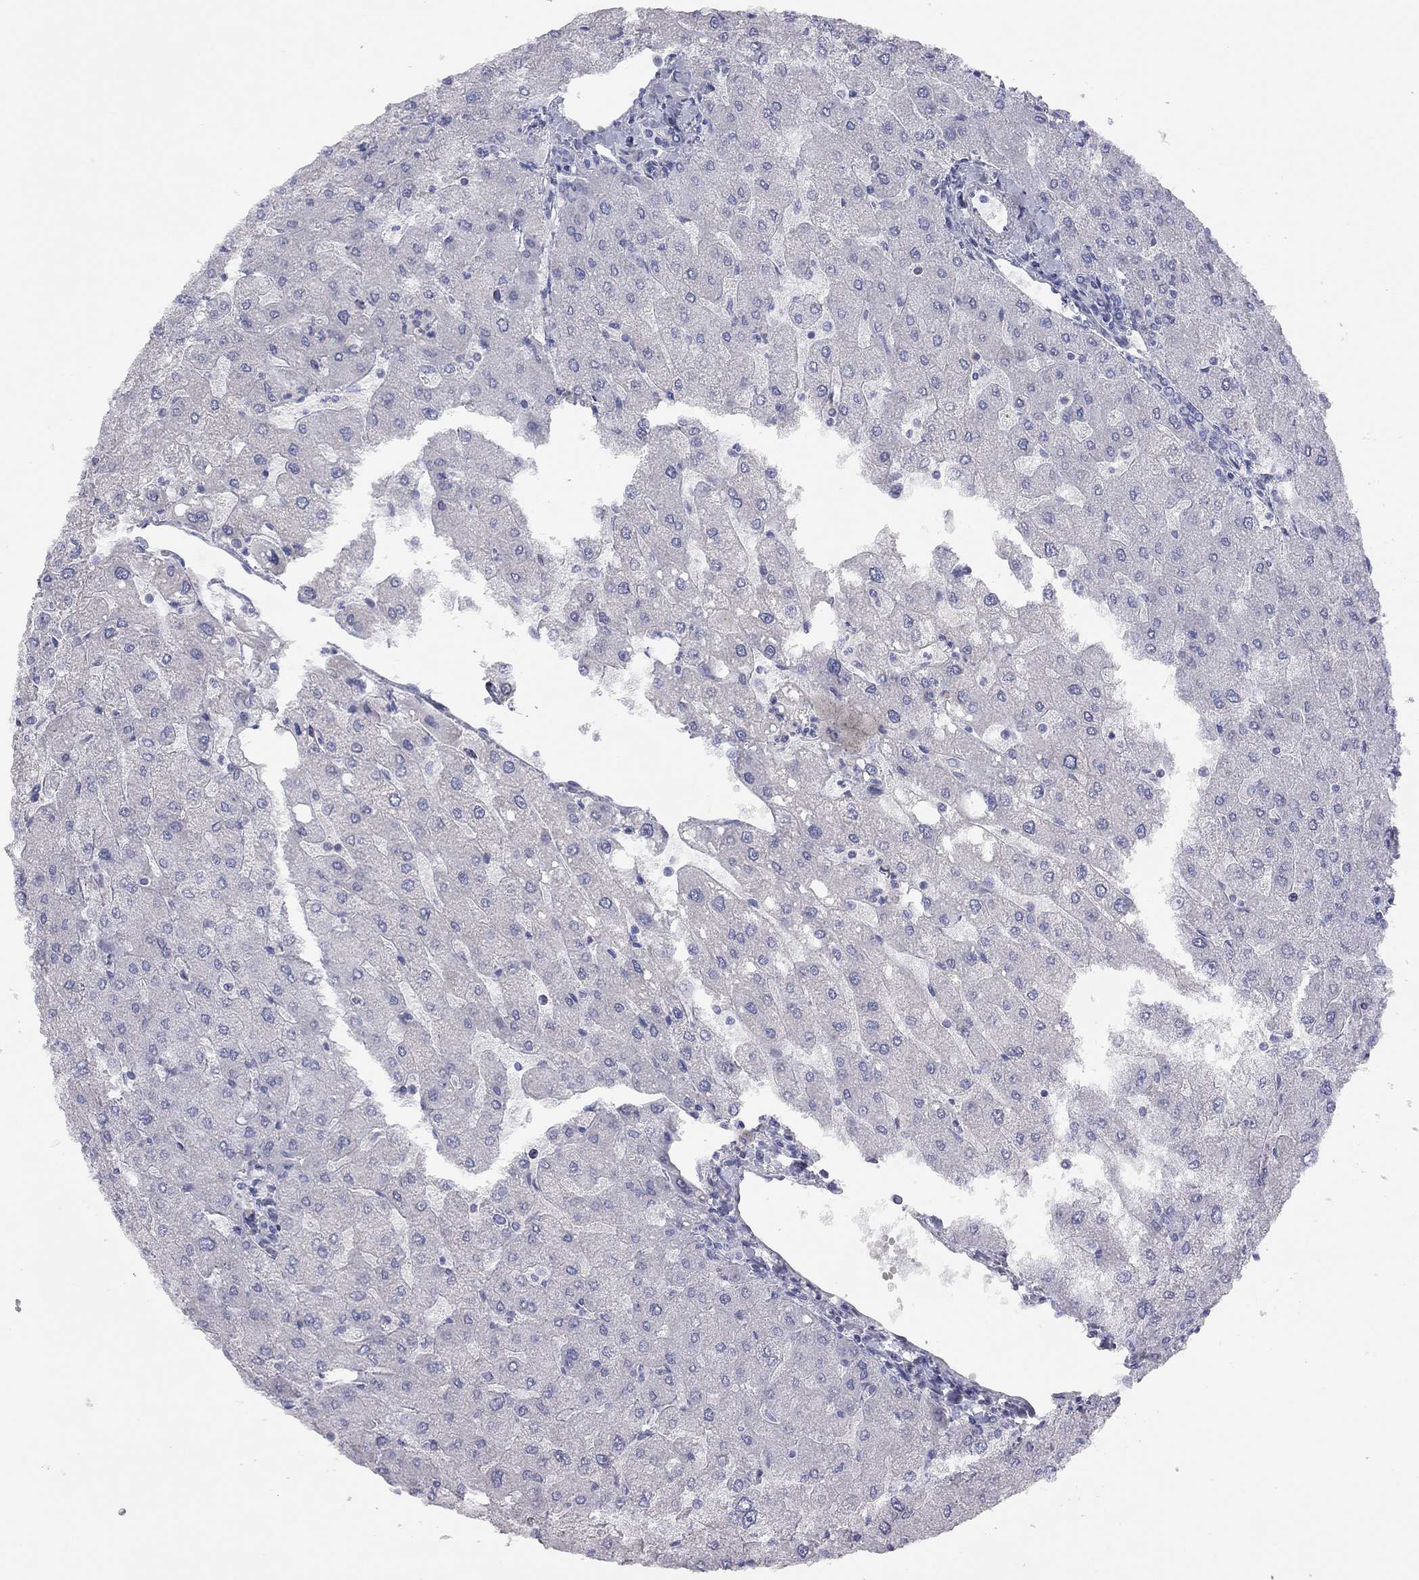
{"staining": {"intensity": "negative", "quantity": "none", "location": "none"}, "tissue": "liver", "cell_type": "Cholangiocytes", "image_type": "normal", "snomed": [{"axis": "morphology", "description": "Normal tissue, NOS"}, {"axis": "topography", "description": "Liver"}], "caption": "This is a micrograph of immunohistochemistry (IHC) staining of unremarkable liver, which shows no staining in cholangiocytes.", "gene": "ADCYAP1", "patient": {"sex": "male", "age": 67}}